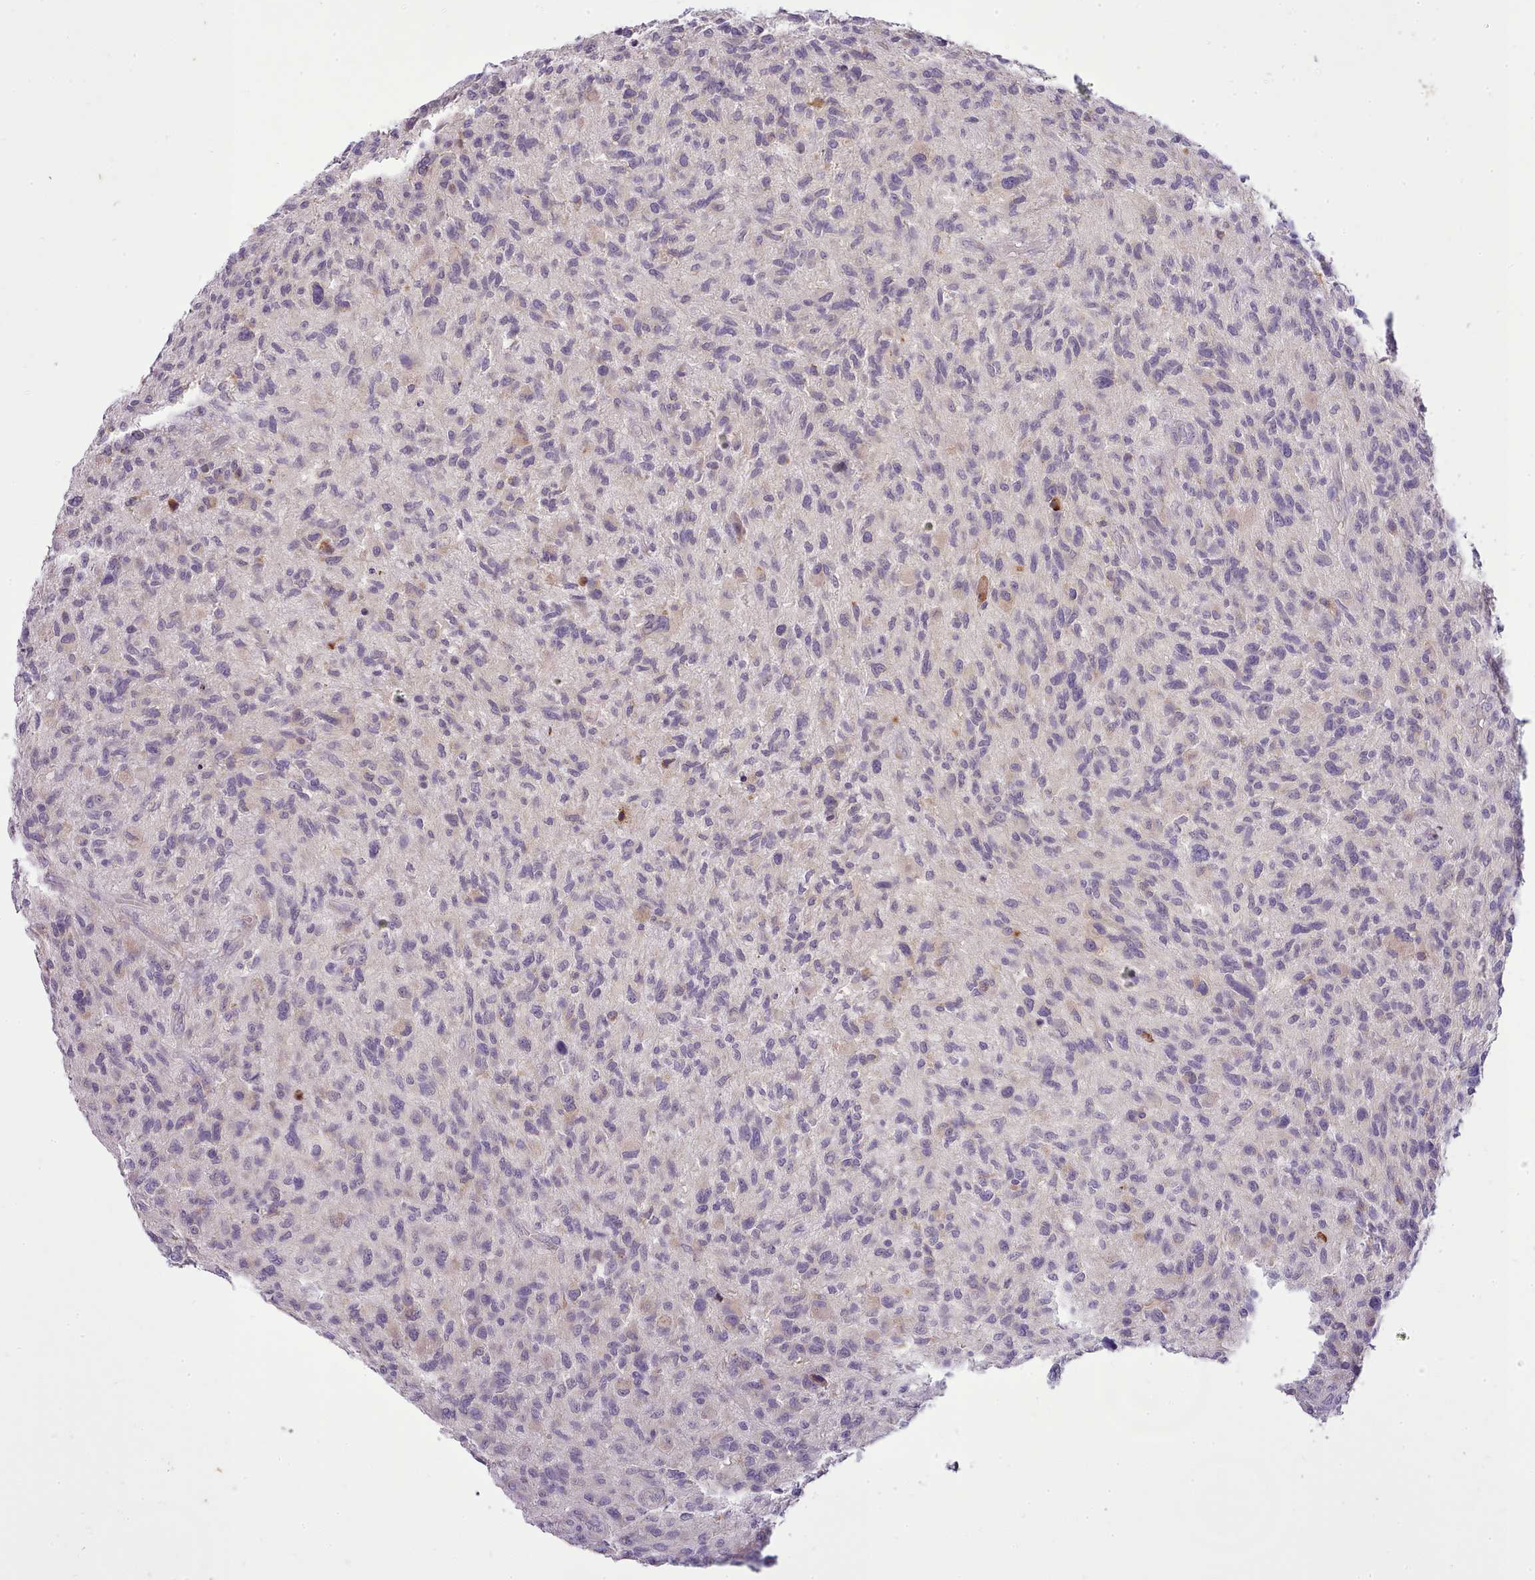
{"staining": {"intensity": "negative", "quantity": "none", "location": "none"}, "tissue": "glioma", "cell_type": "Tumor cells", "image_type": "cancer", "snomed": [{"axis": "morphology", "description": "Glioma, malignant, High grade"}, {"axis": "topography", "description": "Brain"}], "caption": "Protein analysis of malignant glioma (high-grade) displays no significant staining in tumor cells.", "gene": "FAM83E", "patient": {"sex": "male", "age": 47}}